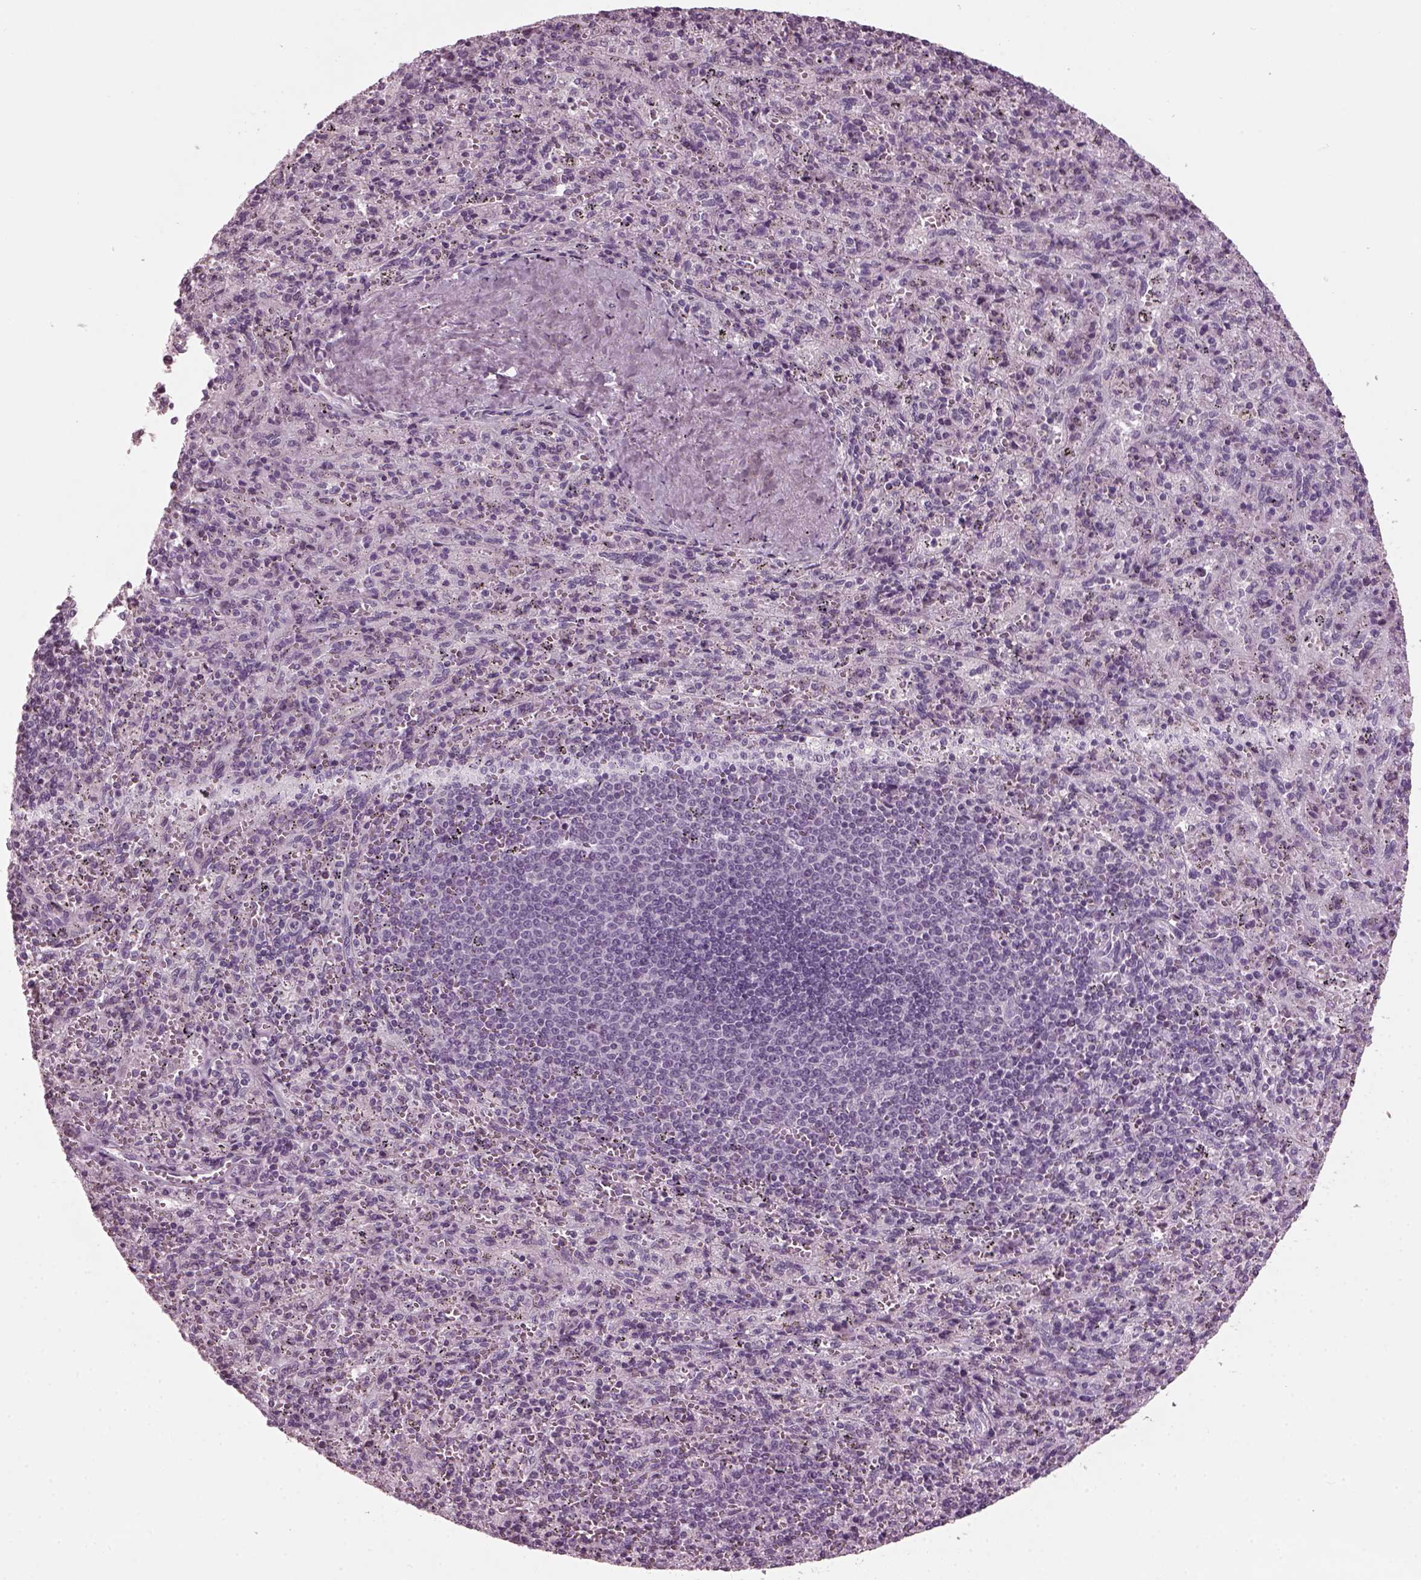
{"staining": {"intensity": "negative", "quantity": "none", "location": "none"}, "tissue": "spleen", "cell_type": "Cells in red pulp", "image_type": "normal", "snomed": [{"axis": "morphology", "description": "Normal tissue, NOS"}, {"axis": "topography", "description": "Spleen"}], "caption": "High power microscopy micrograph of an IHC micrograph of benign spleen, revealing no significant staining in cells in red pulp.", "gene": "DPYSL5", "patient": {"sex": "male", "age": 57}}